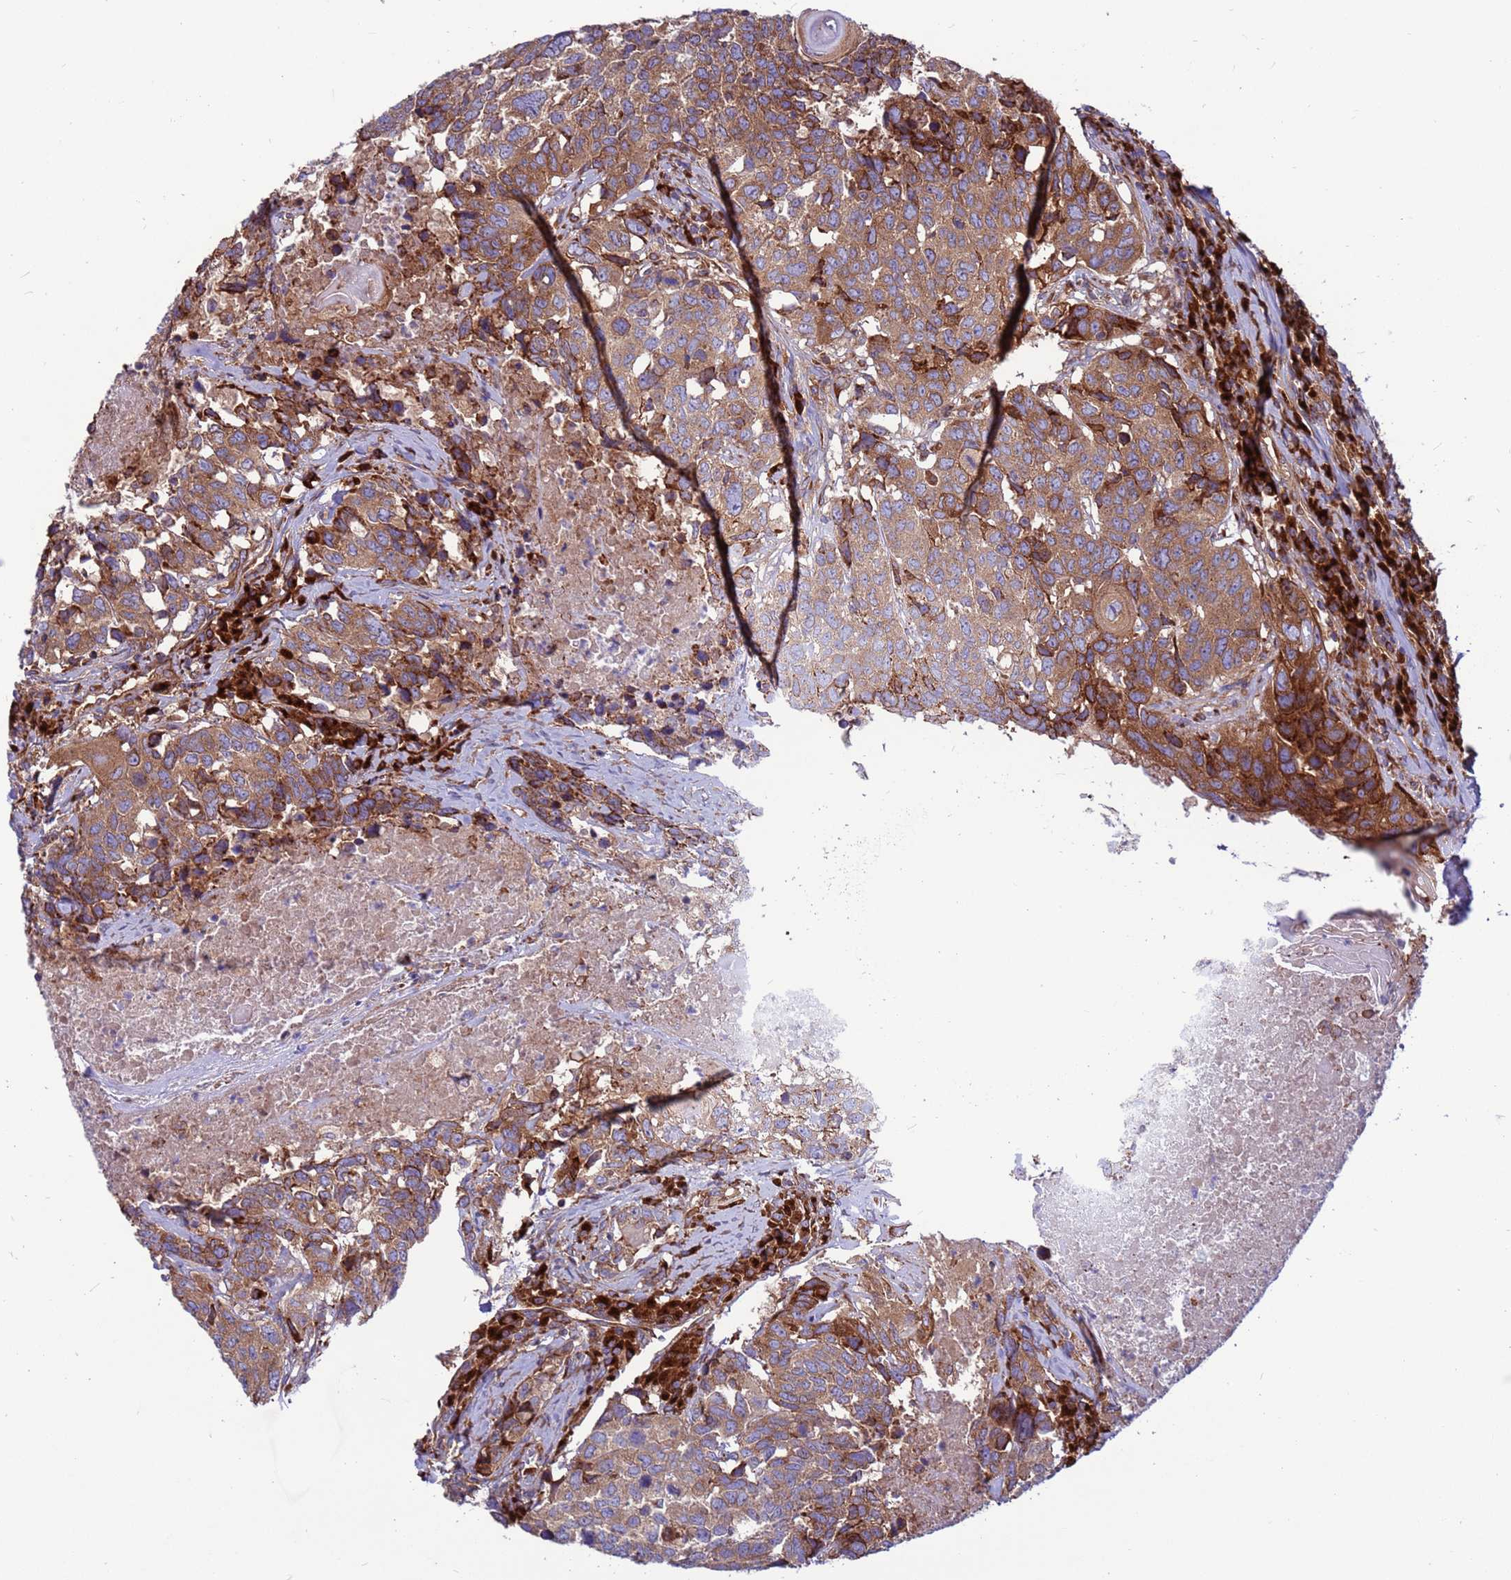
{"staining": {"intensity": "moderate", "quantity": ">75%", "location": "cytoplasmic/membranous"}, "tissue": "head and neck cancer", "cell_type": "Tumor cells", "image_type": "cancer", "snomed": [{"axis": "morphology", "description": "Squamous cell carcinoma, NOS"}, {"axis": "topography", "description": "Head-Neck"}], "caption": "Immunohistochemistry image of squamous cell carcinoma (head and neck) stained for a protein (brown), which exhibits medium levels of moderate cytoplasmic/membranous expression in about >75% of tumor cells.", "gene": "ZC3HAV1", "patient": {"sex": "male", "age": 66}}